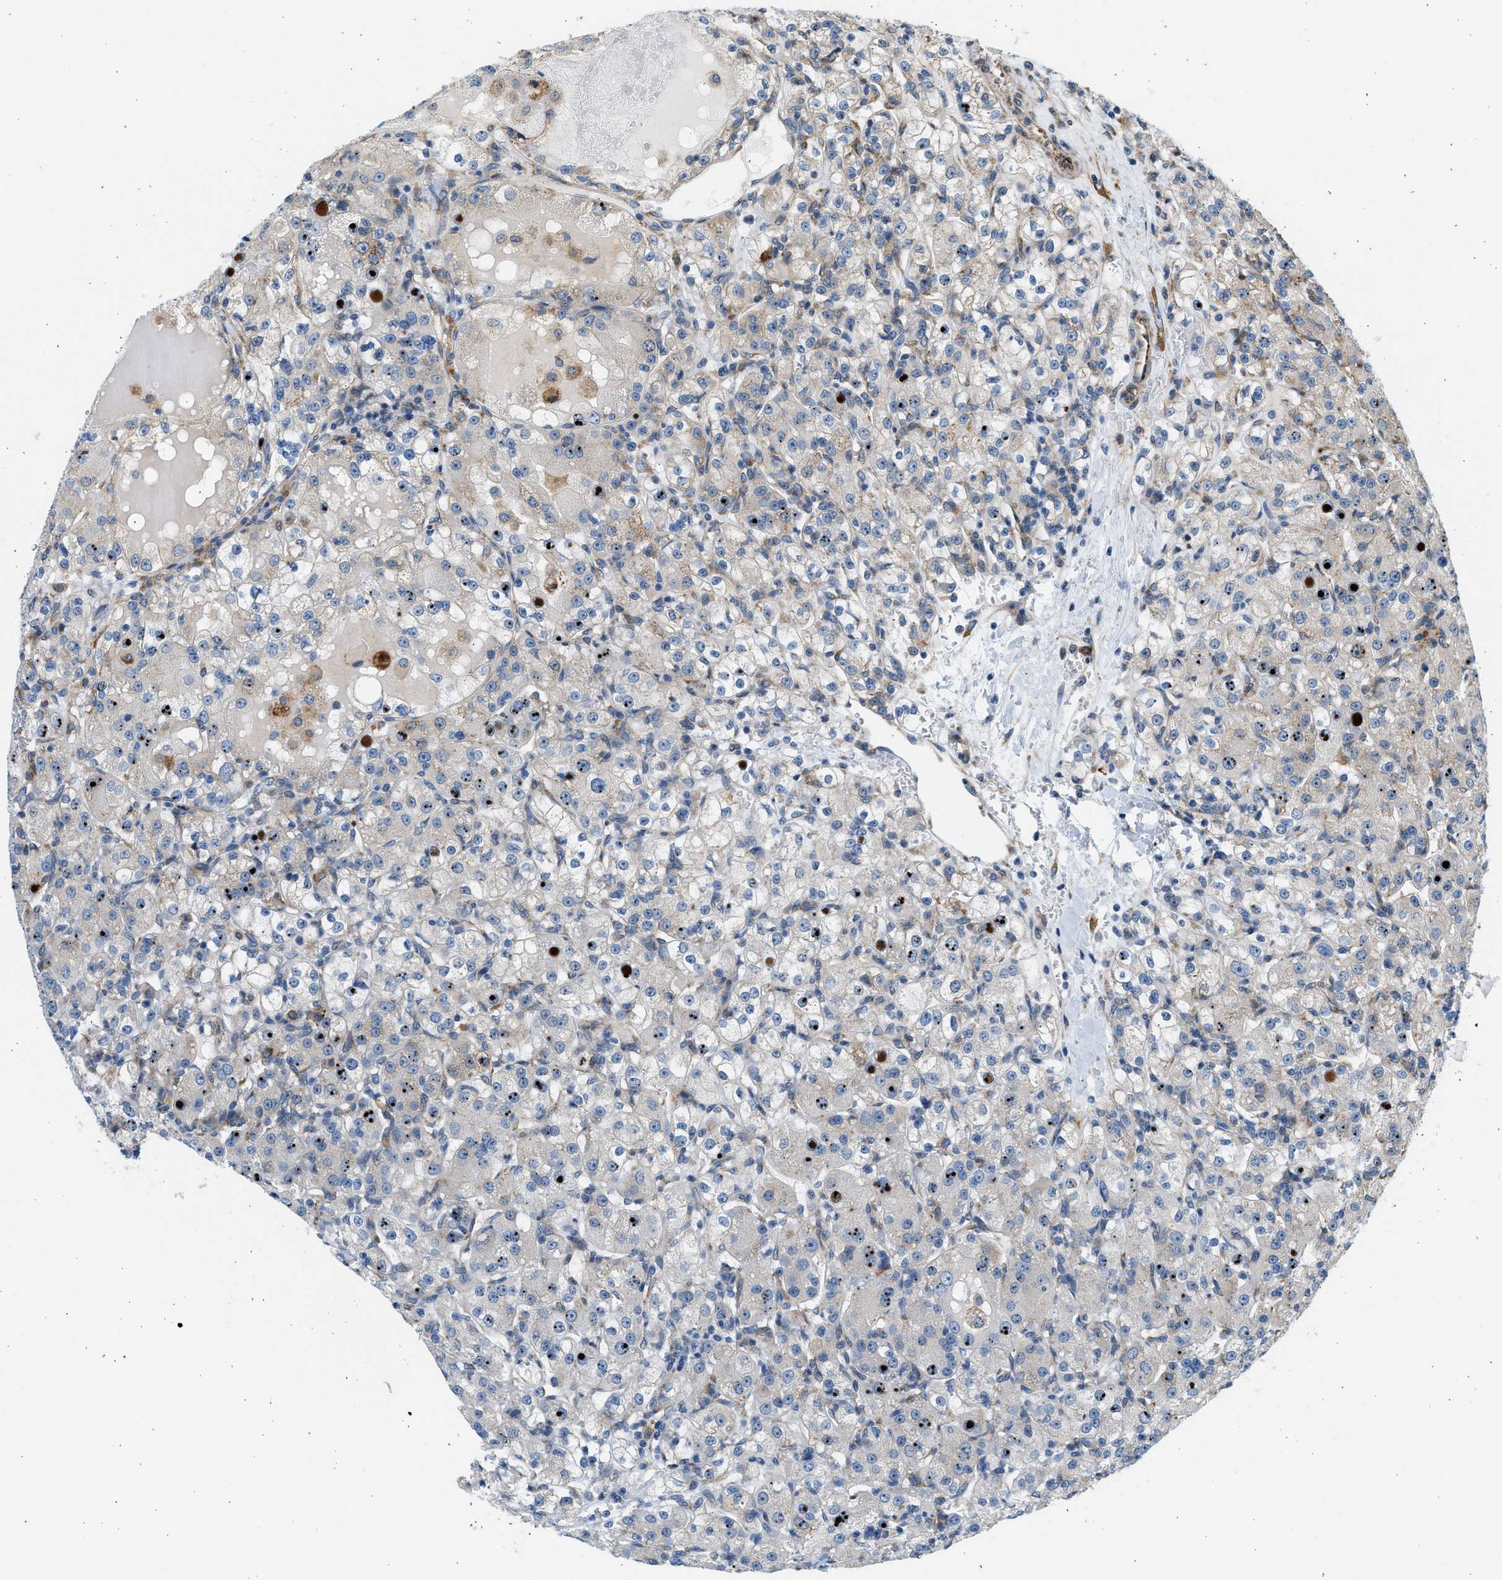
{"staining": {"intensity": "negative", "quantity": "none", "location": "none"}, "tissue": "renal cancer", "cell_type": "Tumor cells", "image_type": "cancer", "snomed": [{"axis": "morphology", "description": "Normal tissue, NOS"}, {"axis": "morphology", "description": "Adenocarcinoma, NOS"}, {"axis": "topography", "description": "Kidney"}], "caption": "IHC image of neoplastic tissue: renal cancer stained with DAB (3,3'-diaminobenzidine) shows no significant protein expression in tumor cells.", "gene": "CNTN6", "patient": {"sex": "male", "age": 61}}